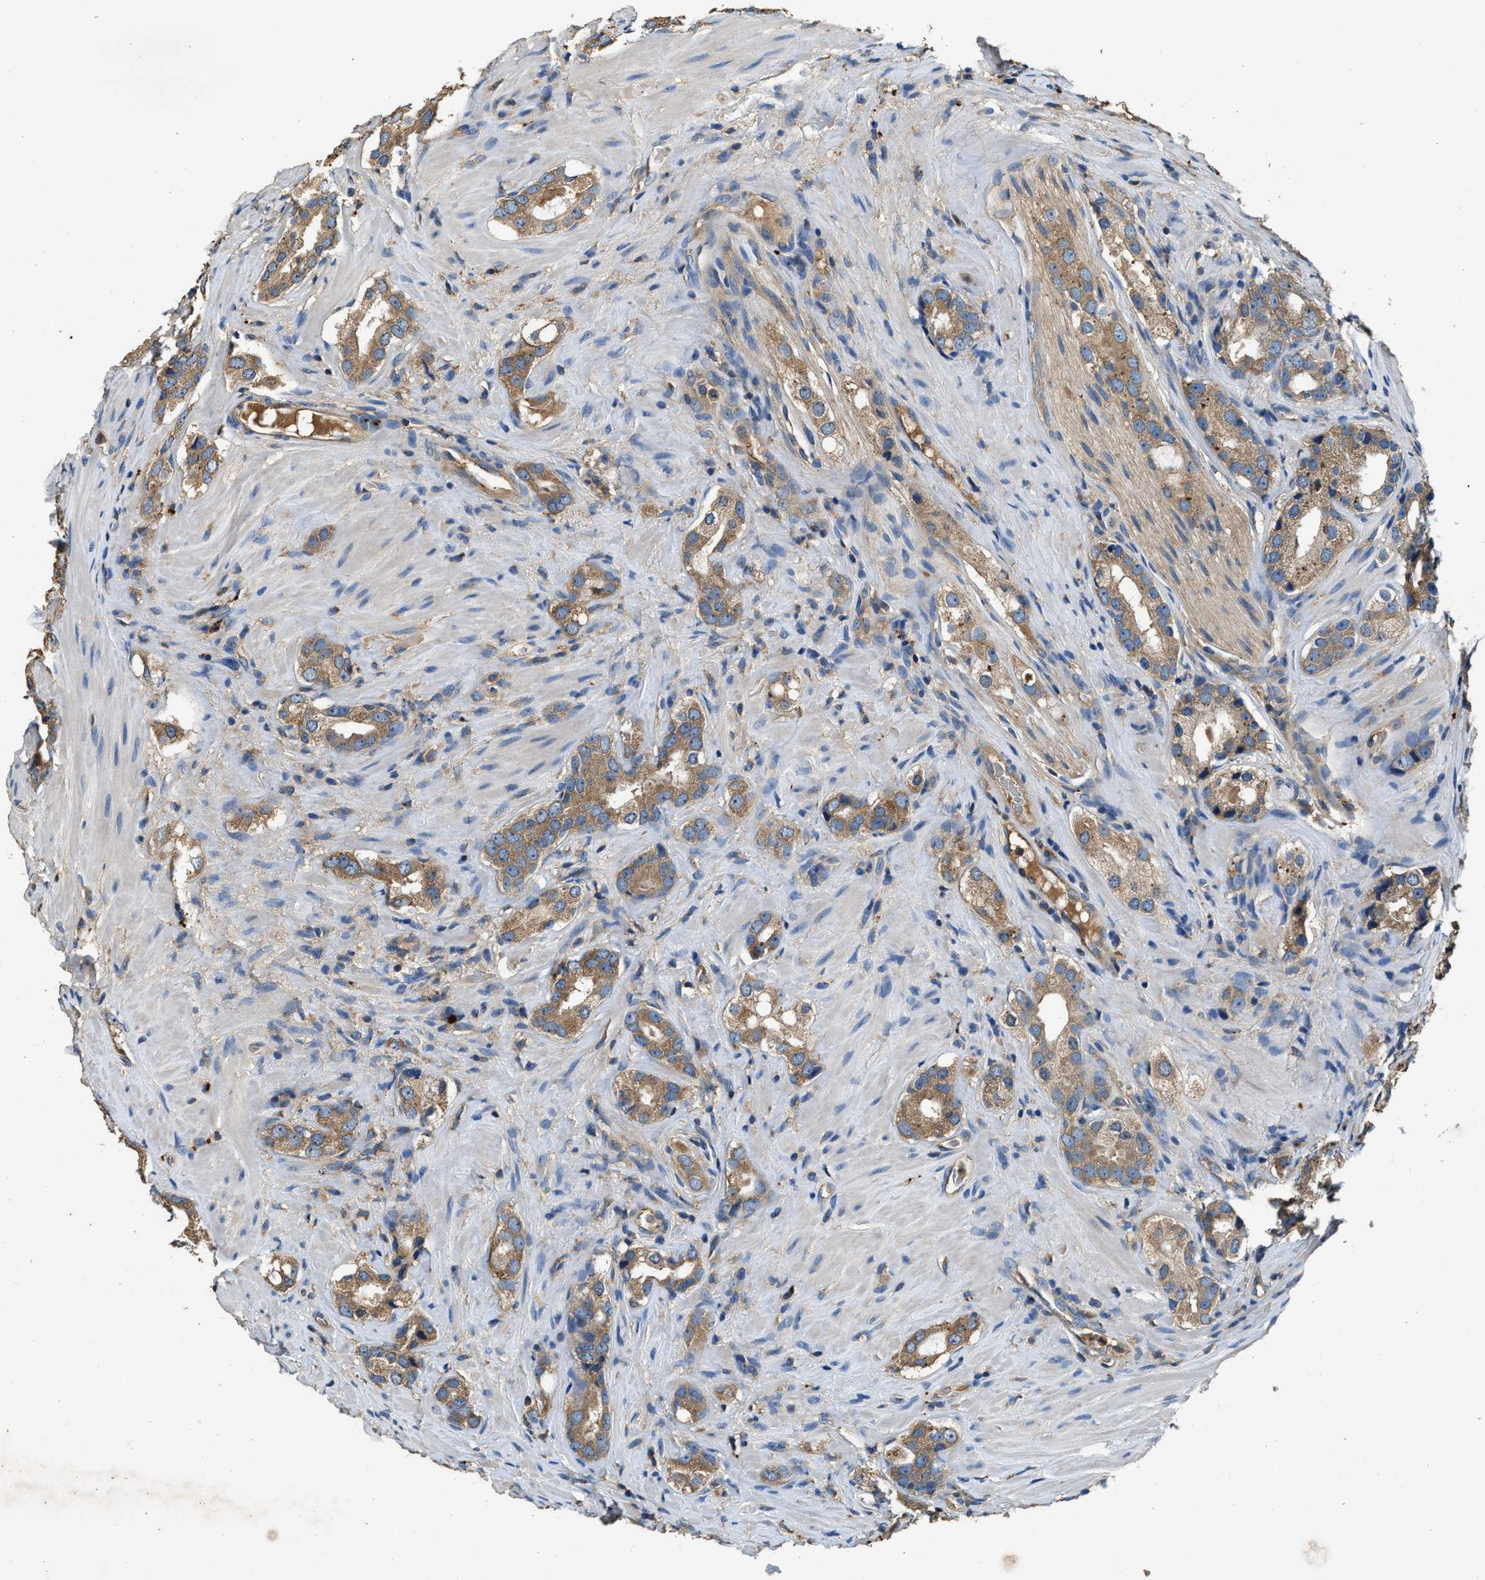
{"staining": {"intensity": "moderate", "quantity": ">75%", "location": "cytoplasmic/membranous"}, "tissue": "prostate cancer", "cell_type": "Tumor cells", "image_type": "cancer", "snomed": [{"axis": "morphology", "description": "Adenocarcinoma, High grade"}, {"axis": "topography", "description": "Prostate"}], "caption": "The photomicrograph exhibits a brown stain indicating the presence of a protein in the cytoplasmic/membranous of tumor cells in prostate cancer (high-grade adenocarcinoma).", "gene": "BLOC1S1", "patient": {"sex": "male", "age": 63}}